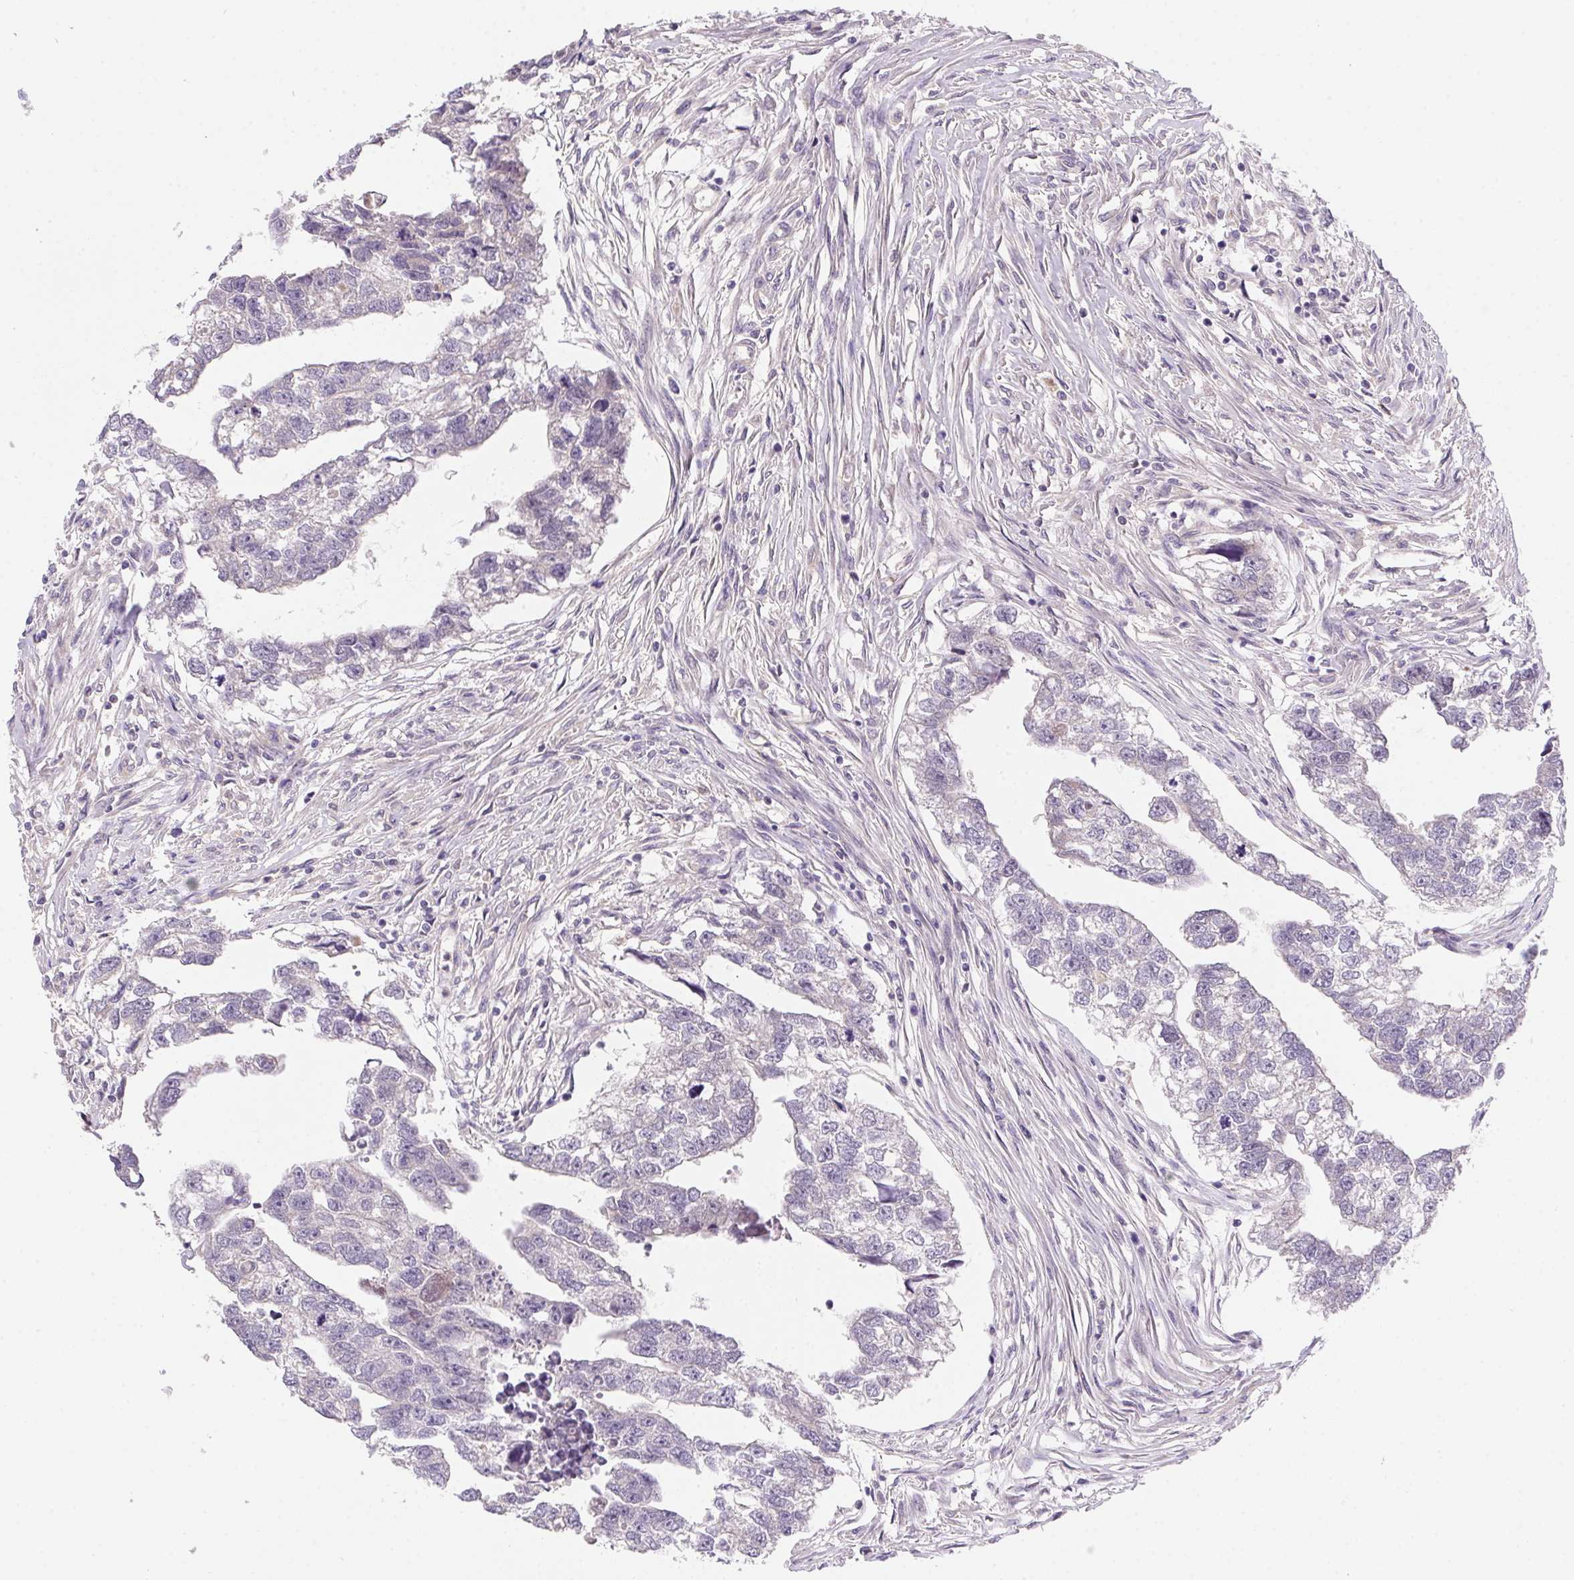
{"staining": {"intensity": "negative", "quantity": "none", "location": "none"}, "tissue": "testis cancer", "cell_type": "Tumor cells", "image_type": "cancer", "snomed": [{"axis": "morphology", "description": "Carcinoma, Embryonal, NOS"}, {"axis": "morphology", "description": "Teratoma, malignant, NOS"}, {"axis": "topography", "description": "Testis"}], "caption": "Tumor cells are negative for brown protein staining in testis cancer. Nuclei are stained in blue.", "gene": "PRKAA1", "patient": {"sex": "male", "age": 44}}